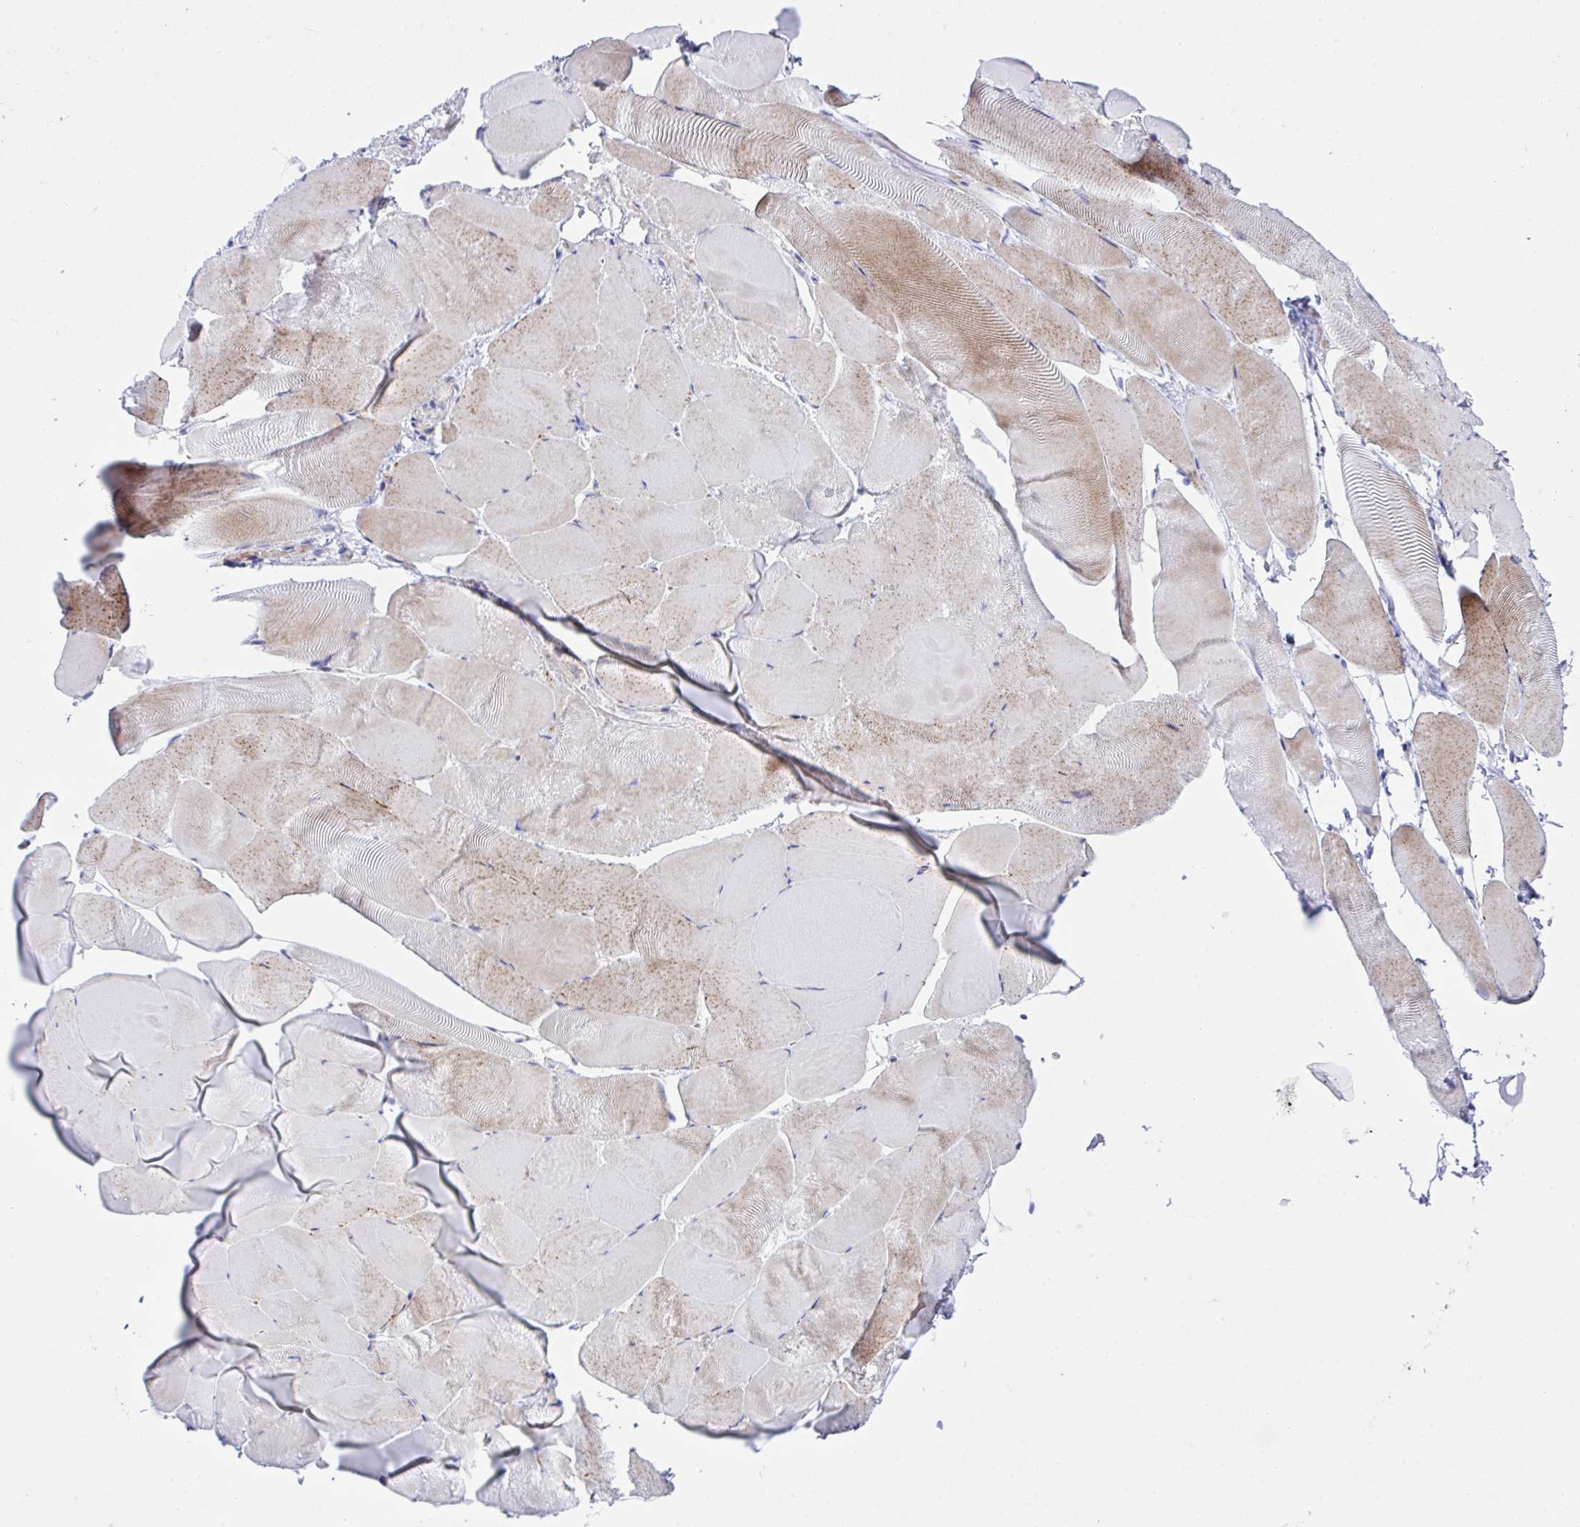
{"staining": {"intensity": "weak", "quantity": "25%-75%", "location": "cytoplasmic/membranous"}, "tissue": "skeletal muscle", "cell_type": "Myocytes", "image_type": "normal", "snomed": [{"axis": "morphology", "description": "Normal tissue, NOS"}, {"axis": "topography", "description": "Skeletal muscle"}], "caption": "Immunohistochemical staining of normal human skeletal muscle reveals 25%-75% levels of weak cytoplasmic/membranous protein expression in approximately 25%-75% of myocytes. (Brightfield microscopy of DAB IHC at high magnification).", "gene": "ZNF713", "patient": {"sex": "female", "age": 64}}